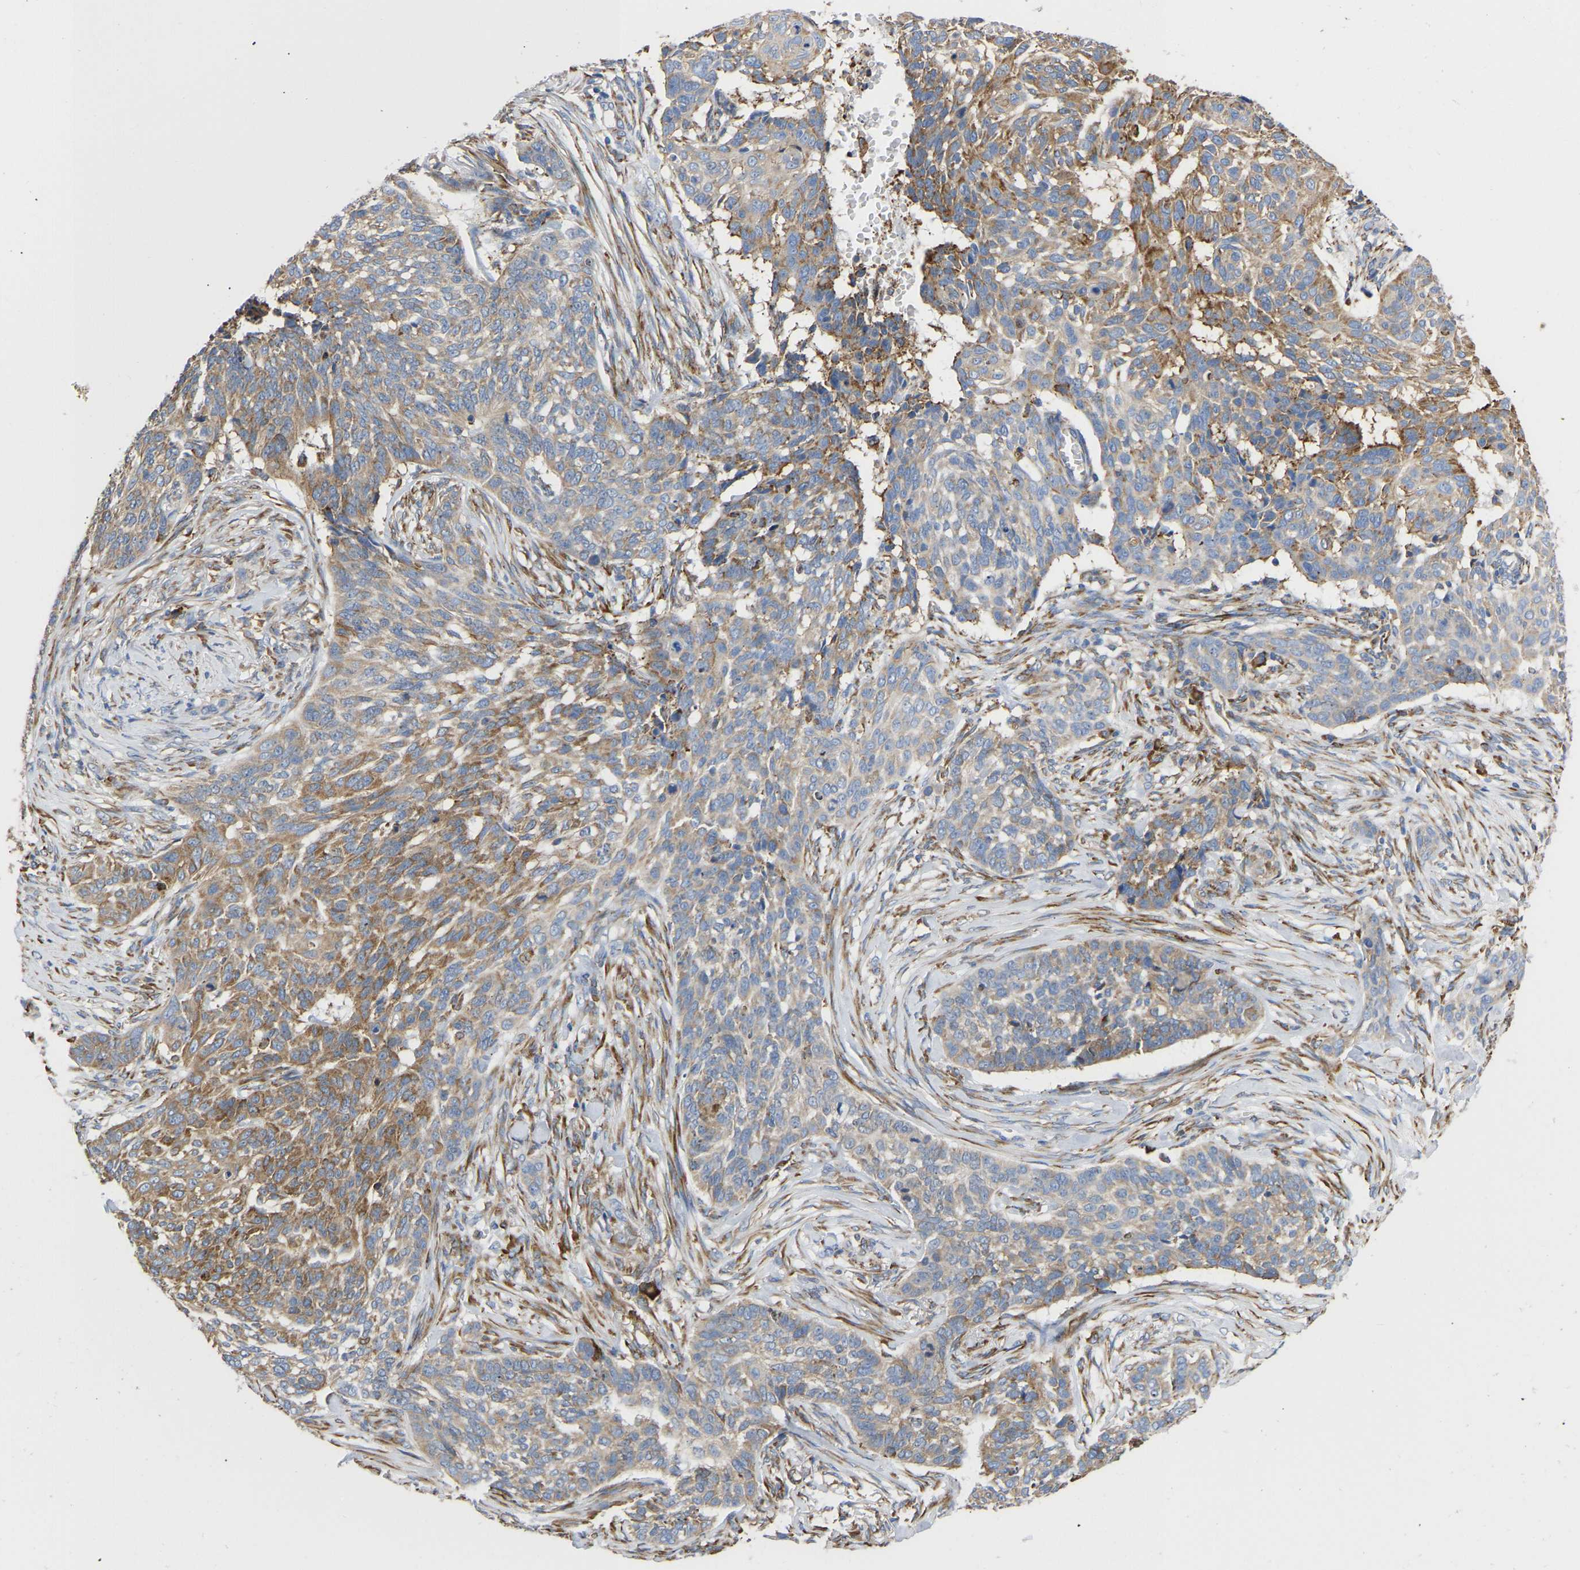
{"staining": {"intensity": "moderate", "quantity": "25%-75%", "location": "cytoplasmic/membranous"}, "tissue": "skin cancer", "cell_type": "Tumor cells", "image_type": "cancer", "snomed": [{"axis": "morphology", "description": "Basal cell carcinoma"}, {"axis": "topography", "description": "Skin"}], "caption": "Human skin cancer stained for a protein (brown) demonstrates moderate cytoplasmic/membranous positive expression in about 25%-75% of tumor cells.", "gene": "P4HB", "patient": {"sex": "male", "age": 85}}